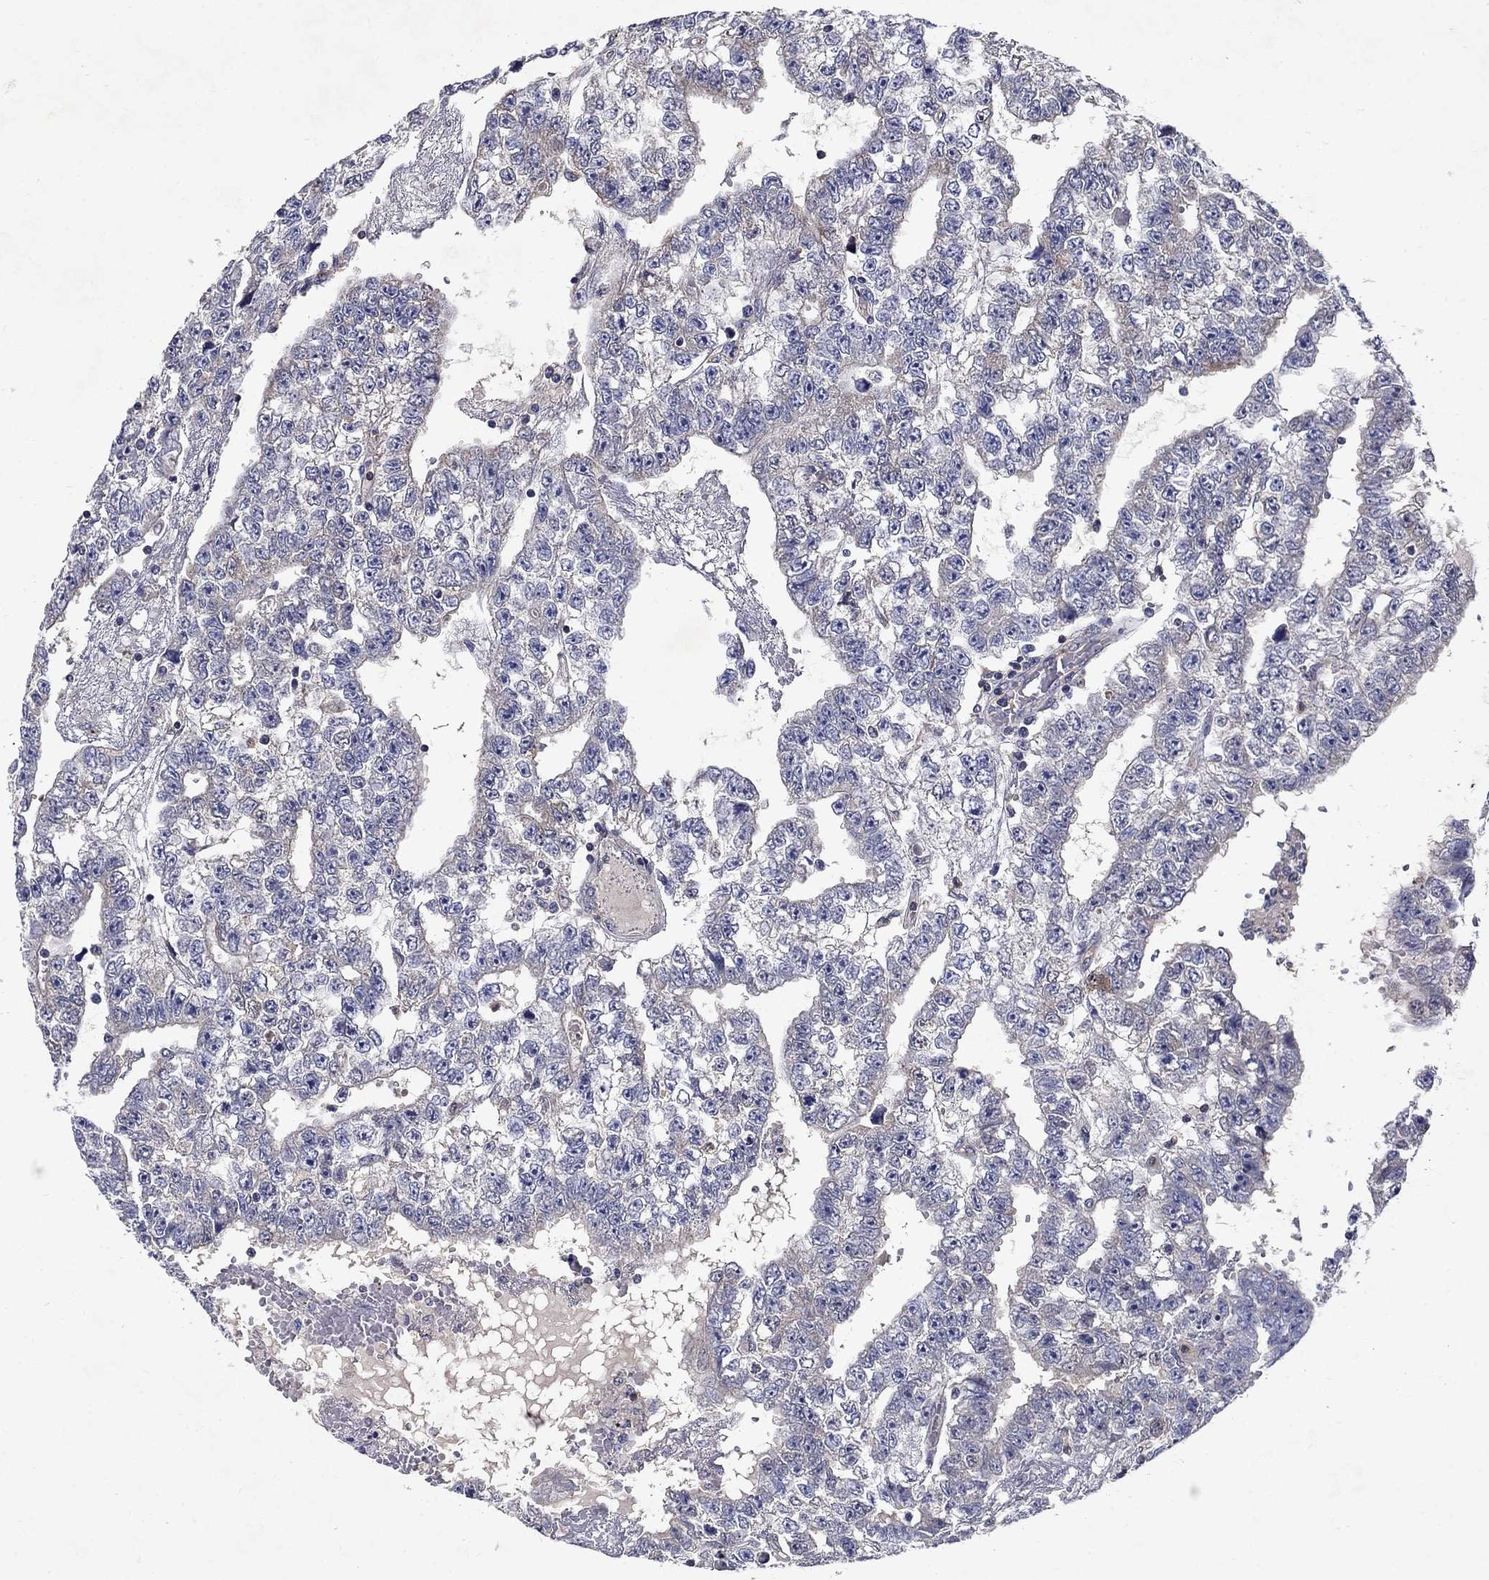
{"staining": {"intensity": "negative", "quantity": "none", "location": "none"}, "tissue": "testis cancer", "cell_type": "Tumor cells", "image_type": "cancer", "snomed": [{"axis": "morphology", "description": "Carcinoma, Embryonal, NOS"}, {"axis": "topography", "description": "Testis"}], "caption": "Testis cancer was stained to show a protein in brown. There is no significant expression in tumor cells.", "gene": "GLTP", "patient": {"sex": "male", "age": 25}}